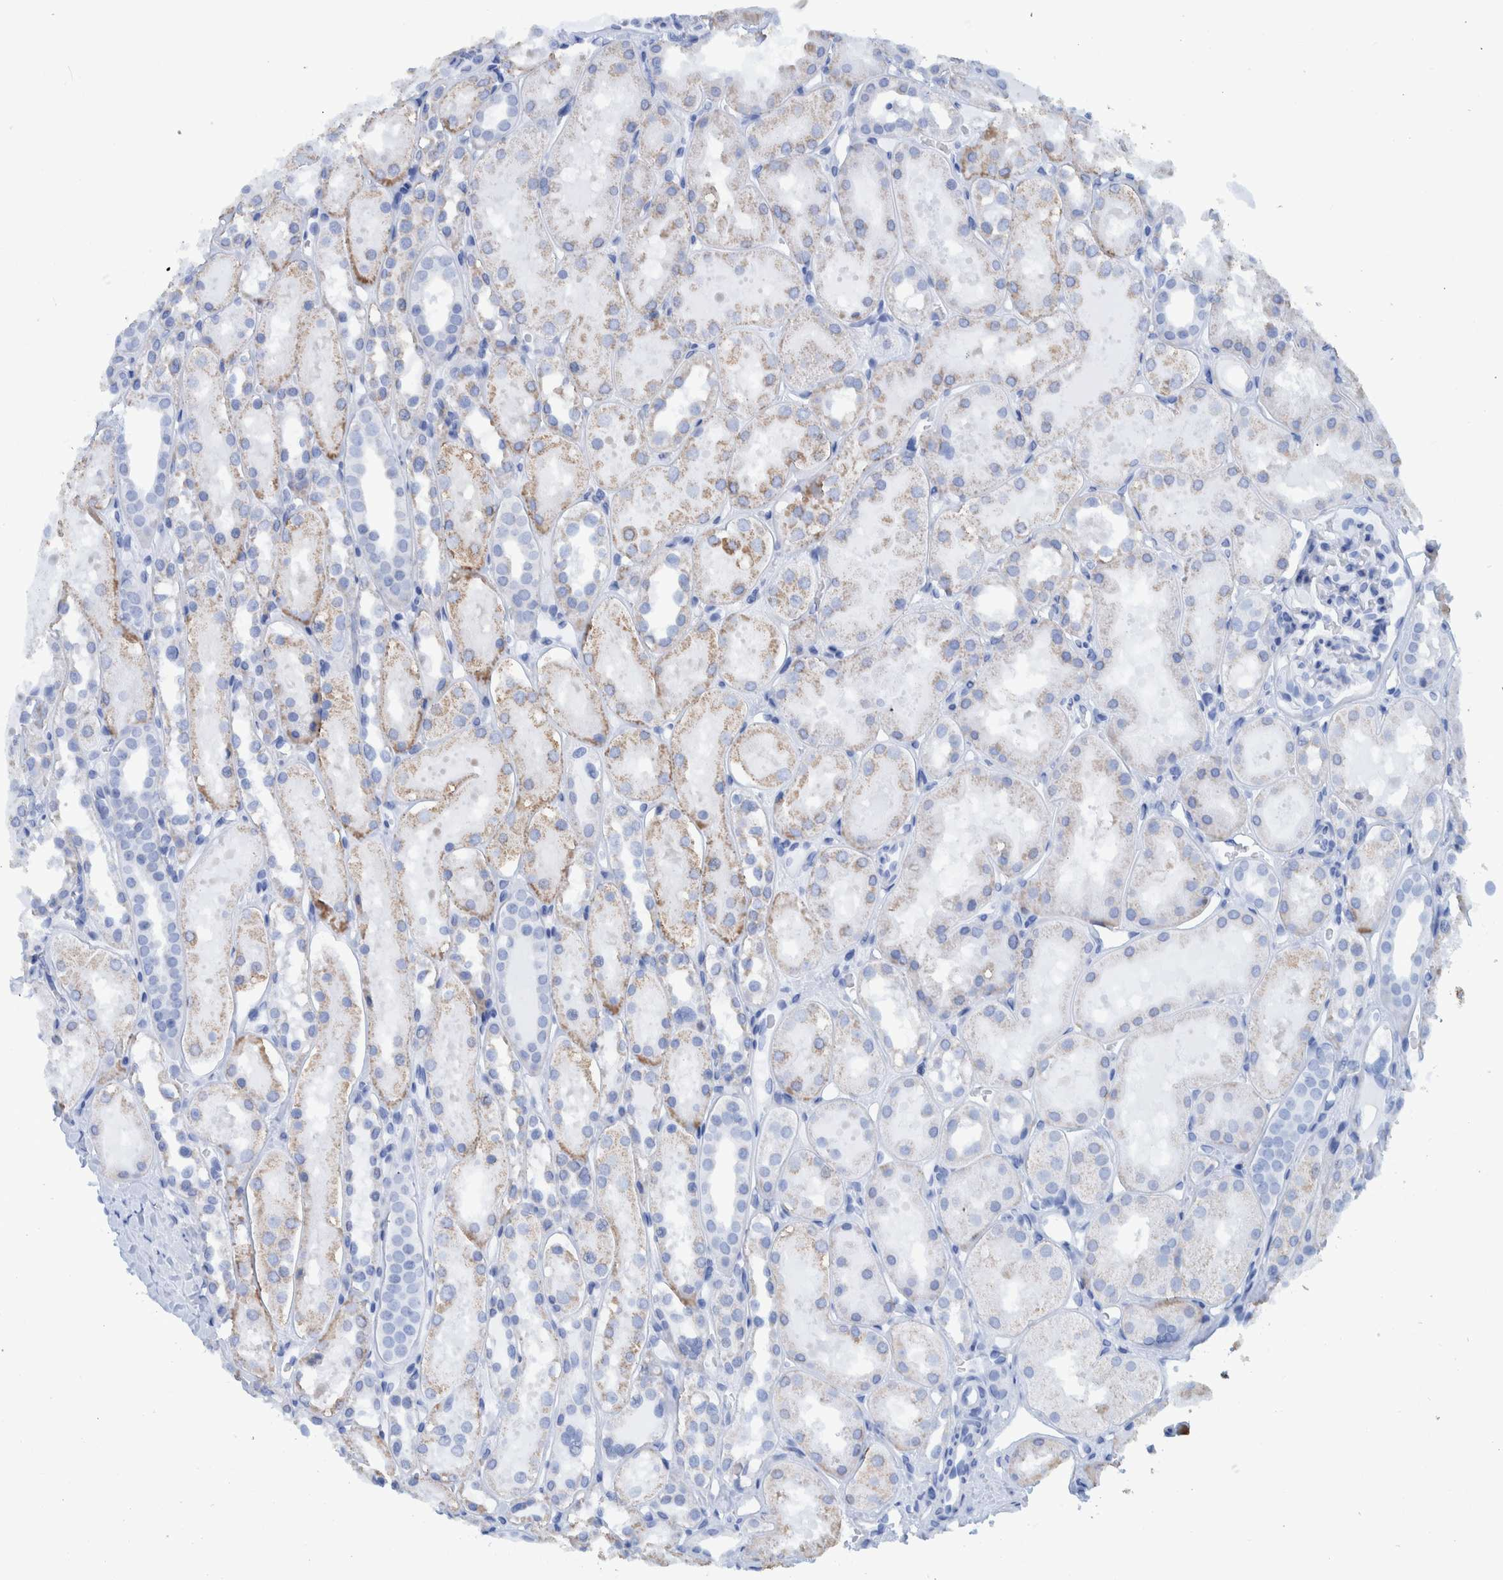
{"staining": {"intensity": "negative", "quantity": "none", "location": "none"}, "tissue": "kidney", "cell_type": "Cells in glomeruli", "image_type": "normal", "snomed": [{"axis": "morphology", "description": "Normal tissue, NOS"}, {"axis": "topography", "description": "Kidney"}, {"axis": "topography", "description": "Urinary bladder"}], "caption": "The image shows no staining of cells in glomeruli in unremarkable kidney.", "gene": "BZW2", "patient": {"sex": "male", "age": 16}}